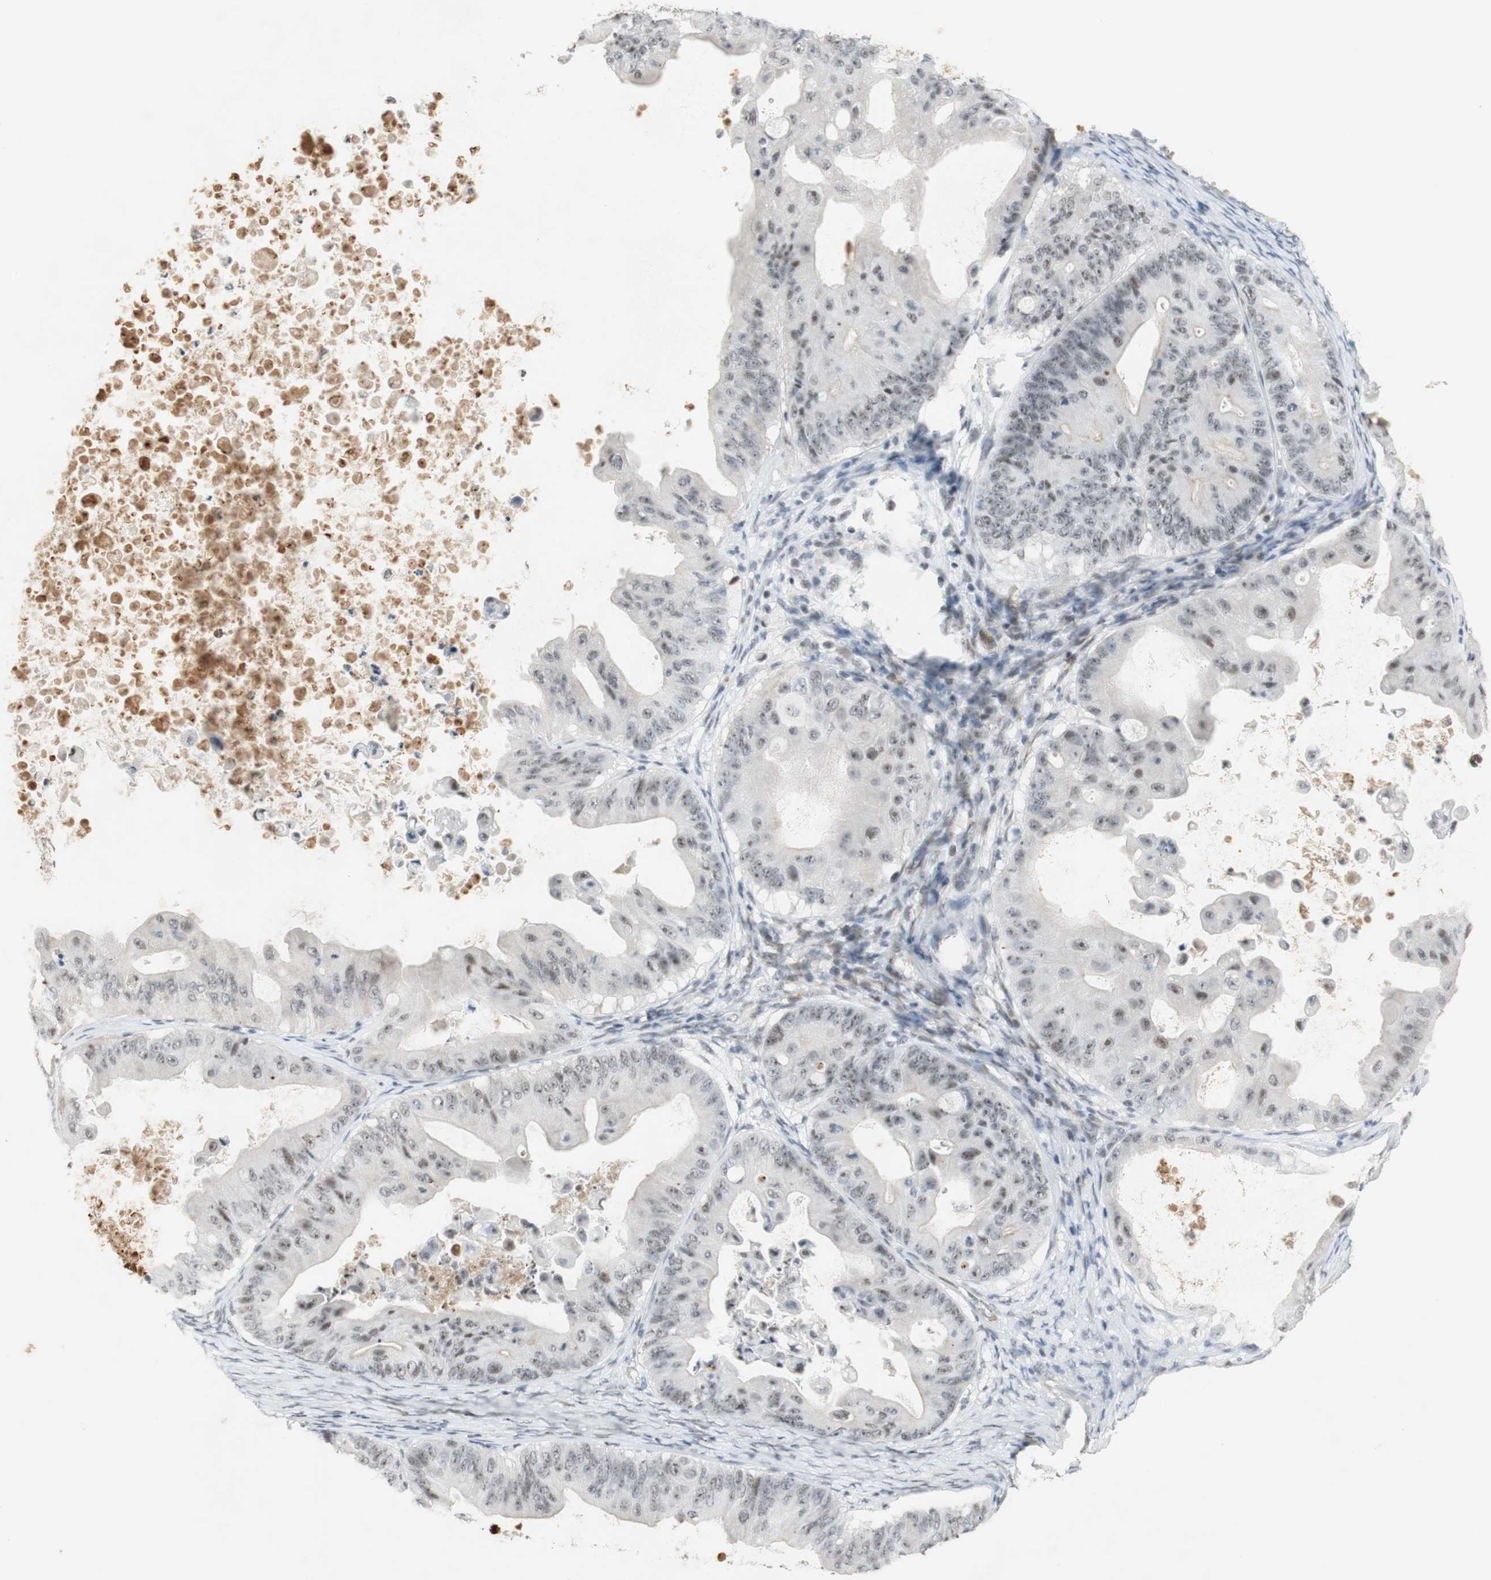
{"staining": {"intensity": "moderate", "quantity": ">75%", "location": "nuclear"}, "tissue": "ovarian cancer", "cell_type": "Tumor cells", "image_type": "cancer", "snomed": [{"axis": "morphology", "description": "Cystadenocarcinoma, mucinous, NOS"}, {"axis": "topography", "description": "Ovary"}], "caption": "Tumor cells demonstrate moderate nuclear expression in approximately >75% of cells in ovarian cancer. Using DAB (brown) and hematoxylin (blue) stains, captured at high magnification using brightfield microscopy.", "gene": "IRF1", "patient": {"sex": "female", "age": 37}}